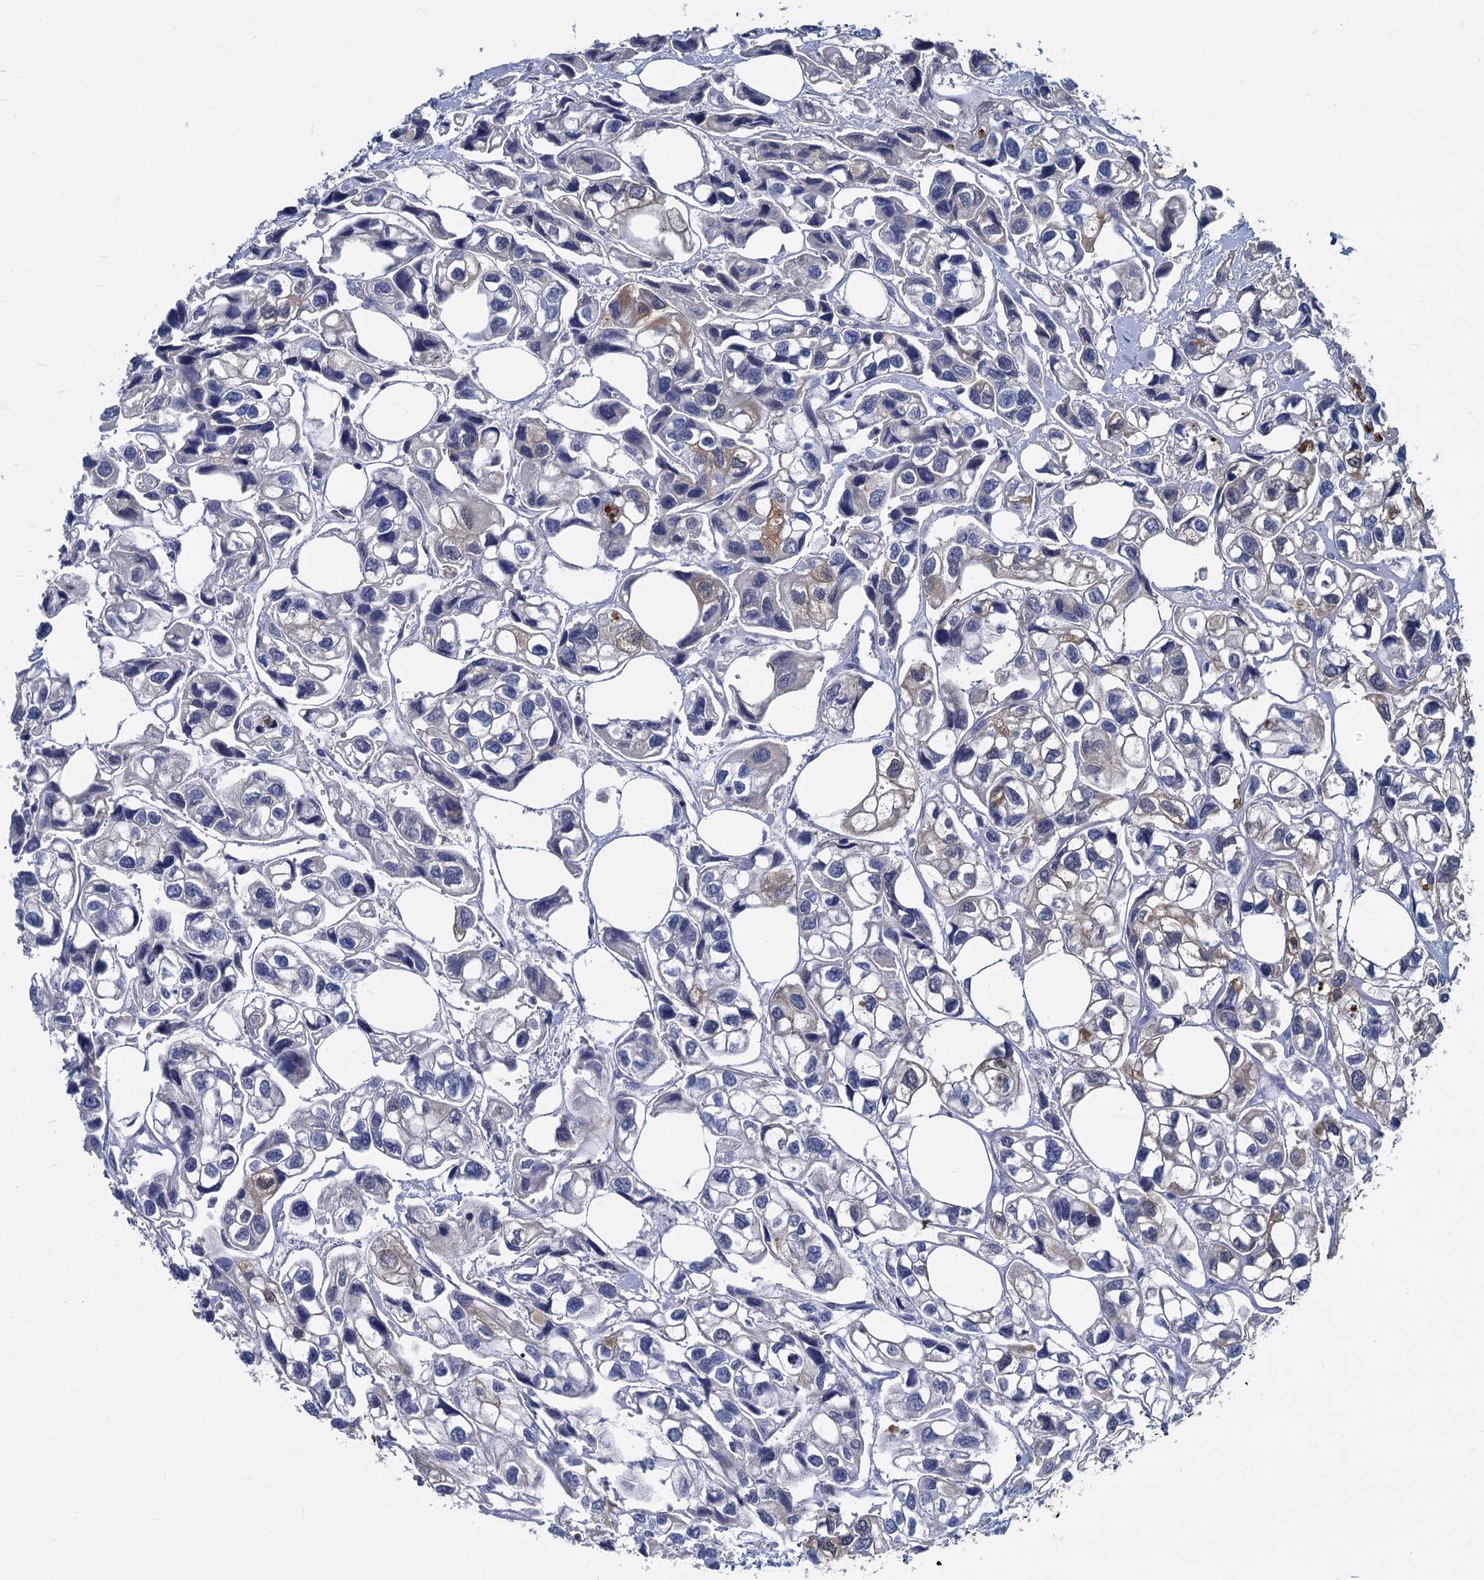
{"staining": {"intensity": "weak", "quantity": "<25%", "location": "cytoplasmic/membranous"}, "tissue": "urothelial cancer", "cell_type": "Tumor cells", "image_type": "cancer", "snomed": [{"axis": "morphology", "description": "Urothelial carcinoma, High grade"}, {"axis": "topography", "description": "Urinary bladder"}], "caption": "High magnification brightfield microscopy of urothelial cancer stained with DAB (brown) and counterstained with hematoxylin (blue): tumor cells show no significant staining.", "gene": "GSTM3", "patient": {"sex": "male", "age": 67}}